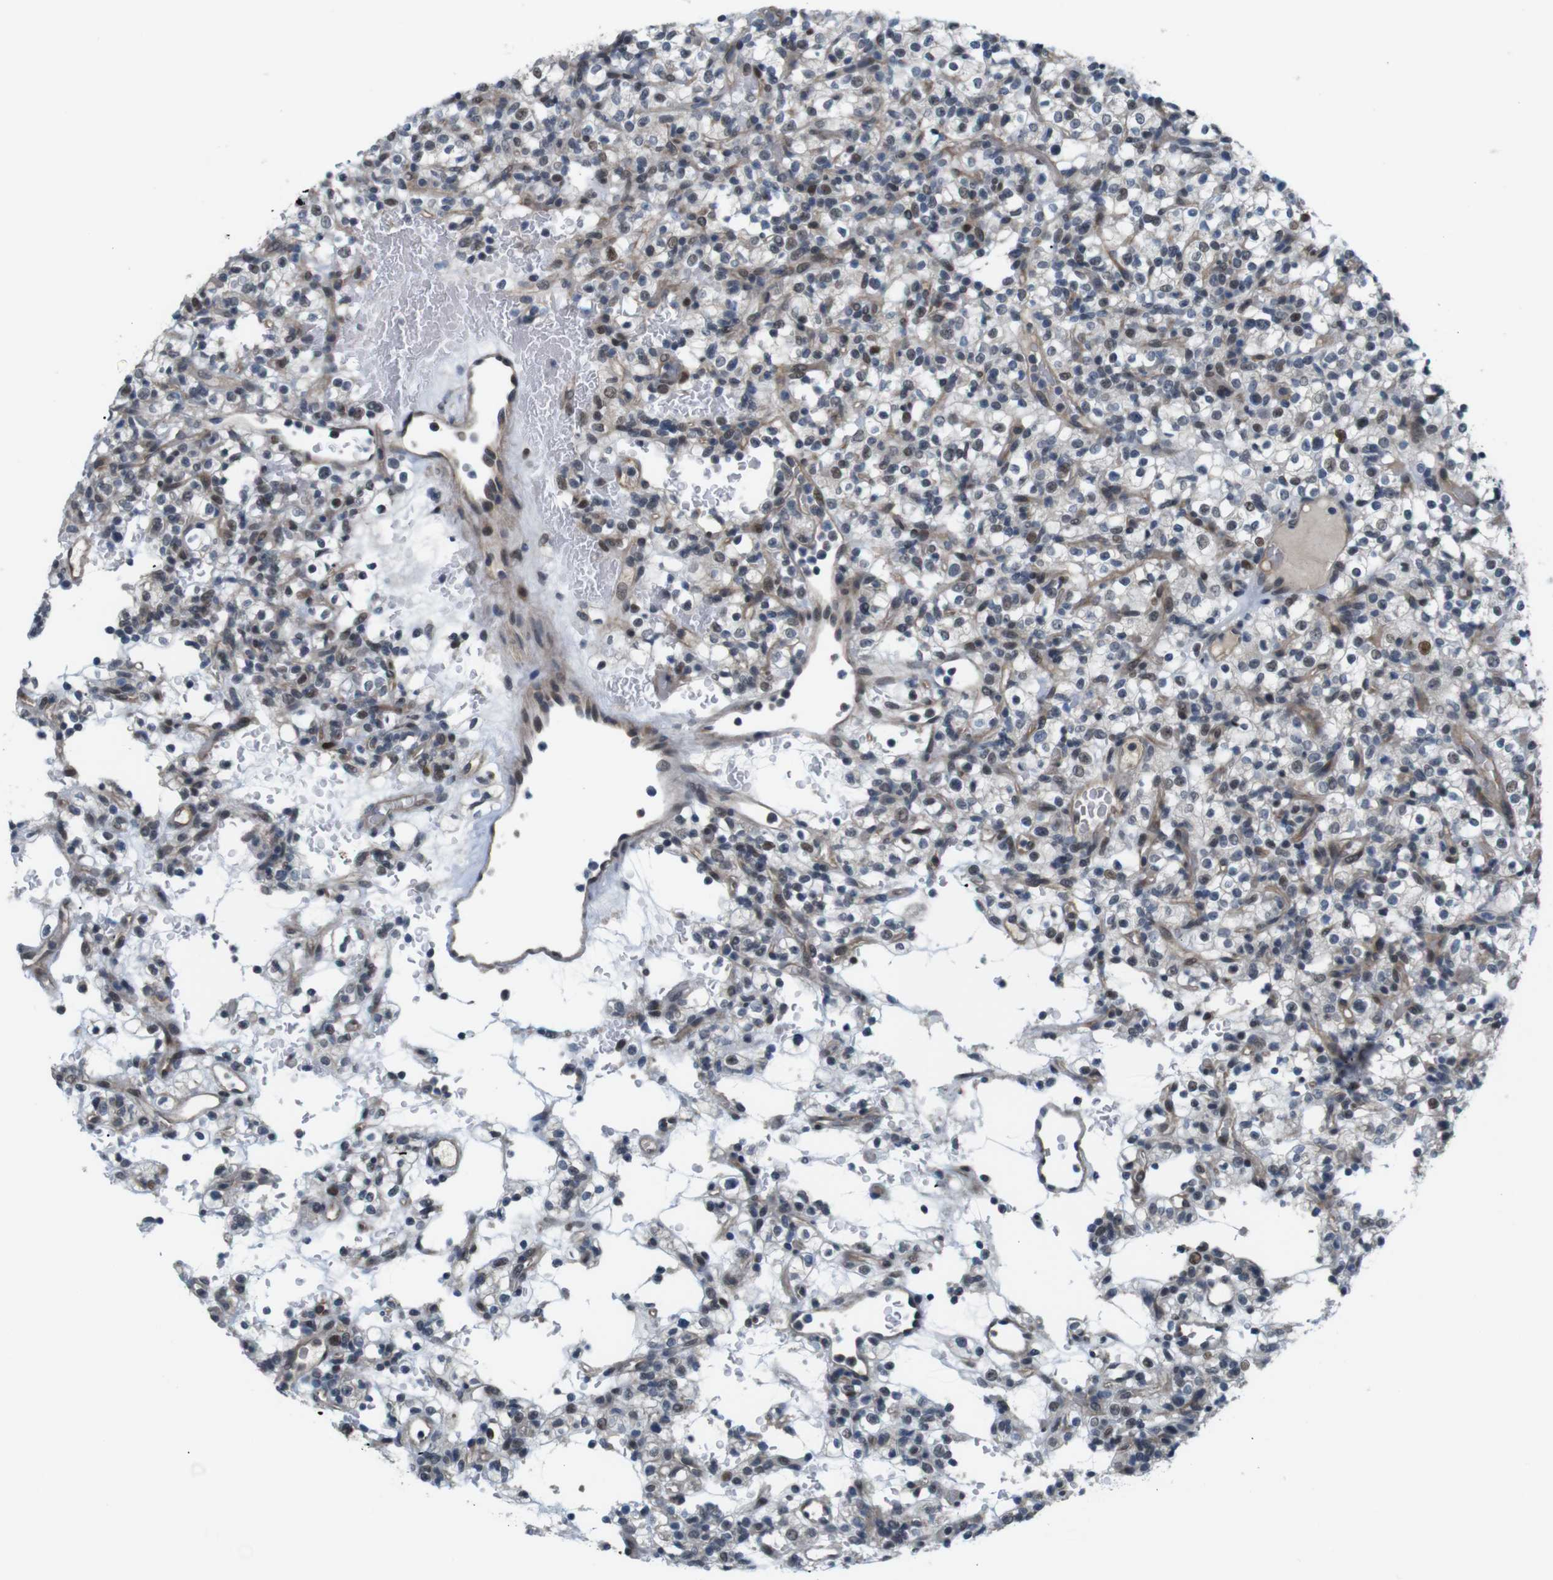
{"staining": {"intensity": "weak", "quantity": "25%-75%", "location": "cytoplasmic/membranous"}, "tissue": "renal cancer", "cell_type": "Tumor cells", "image_type": "cancer", "snomed": [{"axis": "morphology", "description": "Normal tissue, NOS"}, {"axis": "morphology", "description": "Adenocarcinoma, NOS"}, {"axis": "topography", "description": "Kidney"}], "caption": "Immunohistochemical staining of human renal adenocarcinoma shows low levels of weak cytoplasmic/membranous positivity in about 25%-75% of tumor cells.", "gene": "SMCO2", "patient": {"sex": "female", "age": 72}}